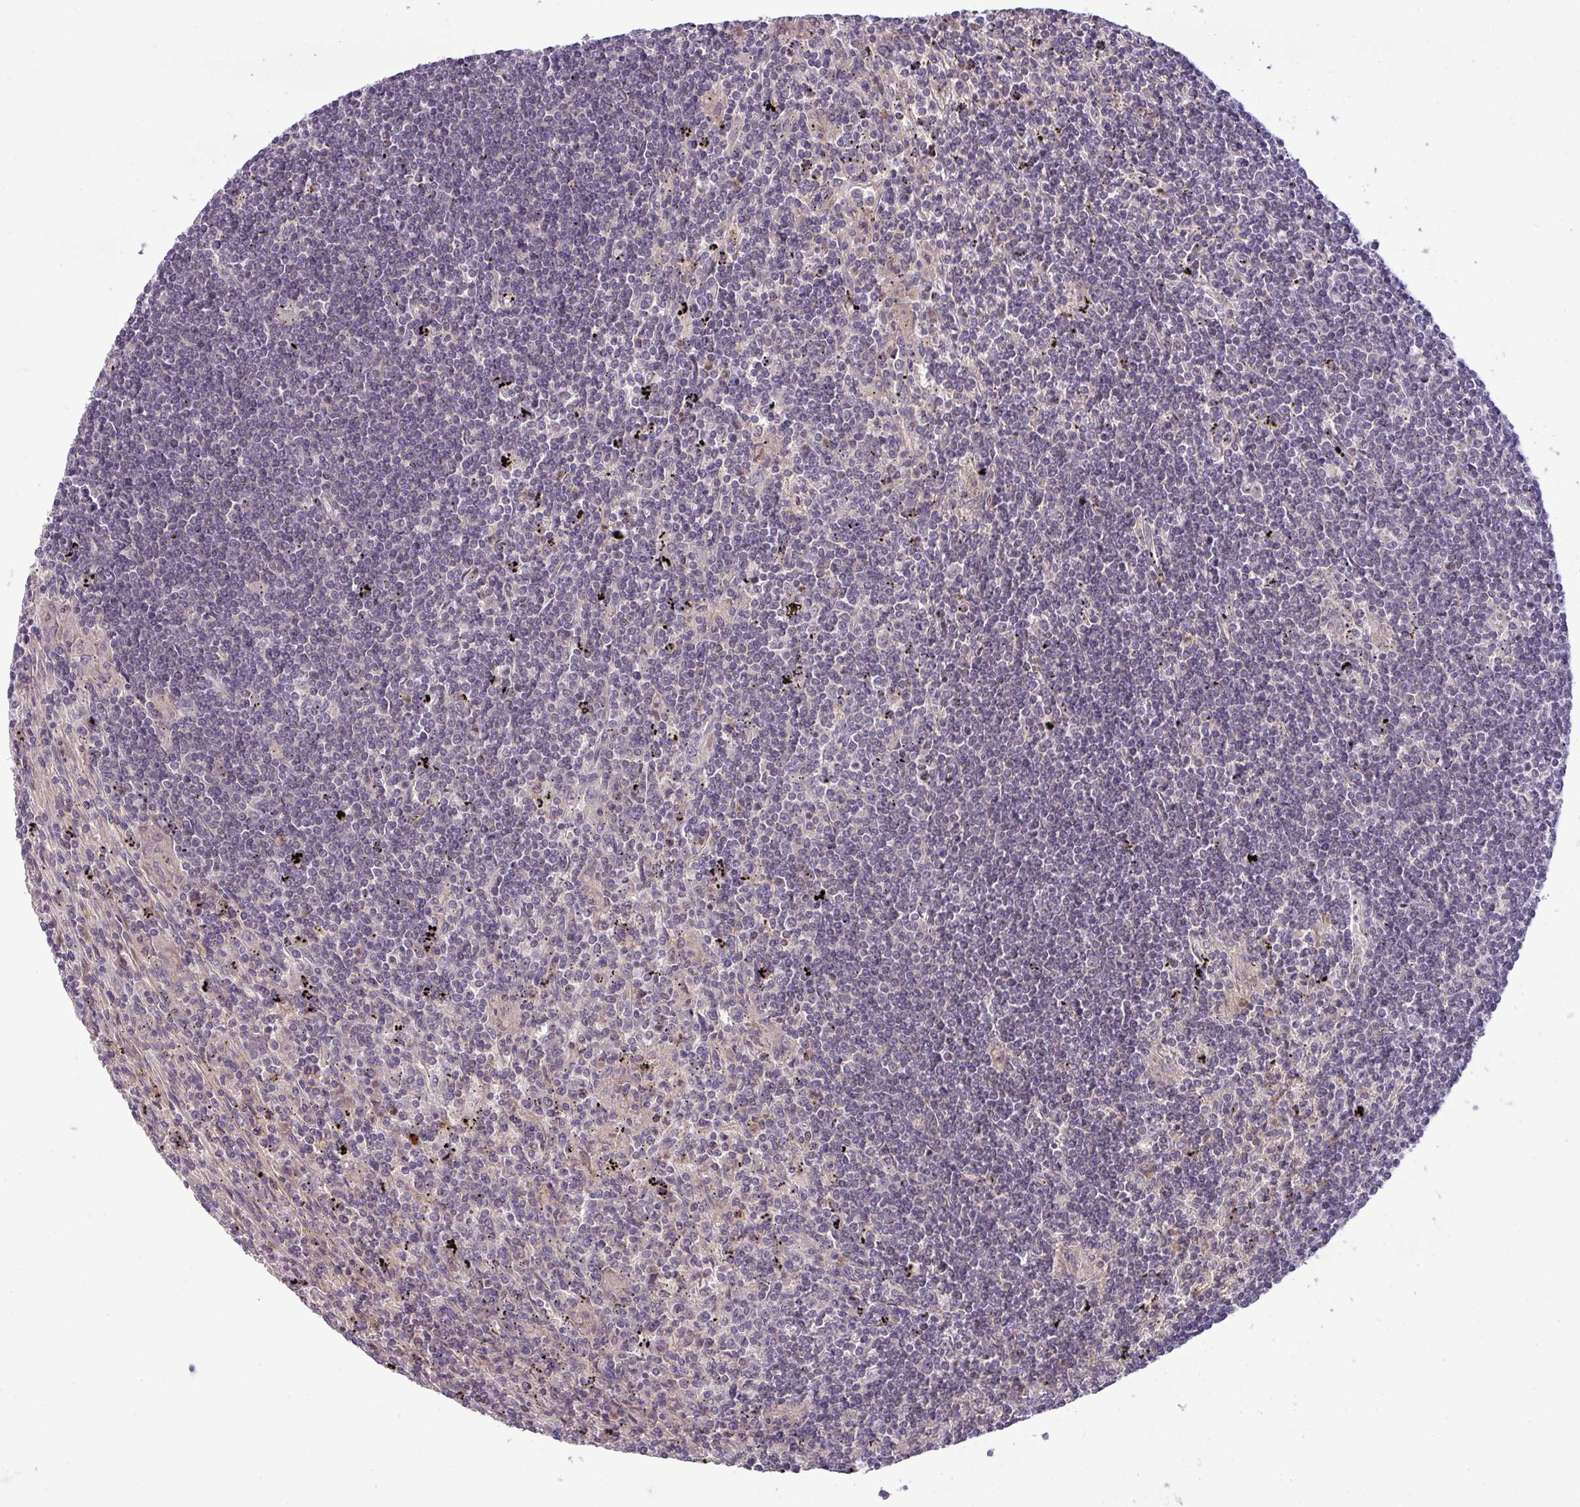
{"staining": {"intensity": "negative", "quantity": "none", "location": "none"}, "tissue": "lymphoma", "cell_type": "Tumor cells", "image_type": "cancer", "snomed": [{"axis": "morphology", "description": "Malignant lymphoma, non-Hodgkin's type, Low grade"}, {"axis": "topography", "description": "Spleen"}], "caption": "Image shows no protein expression in tumor cells of malignant lymphoma, non-Hodgkin's type (low-grade) tissue.", "gene": "ZNF35", "patient": {"sex": "male", "age": 76}}